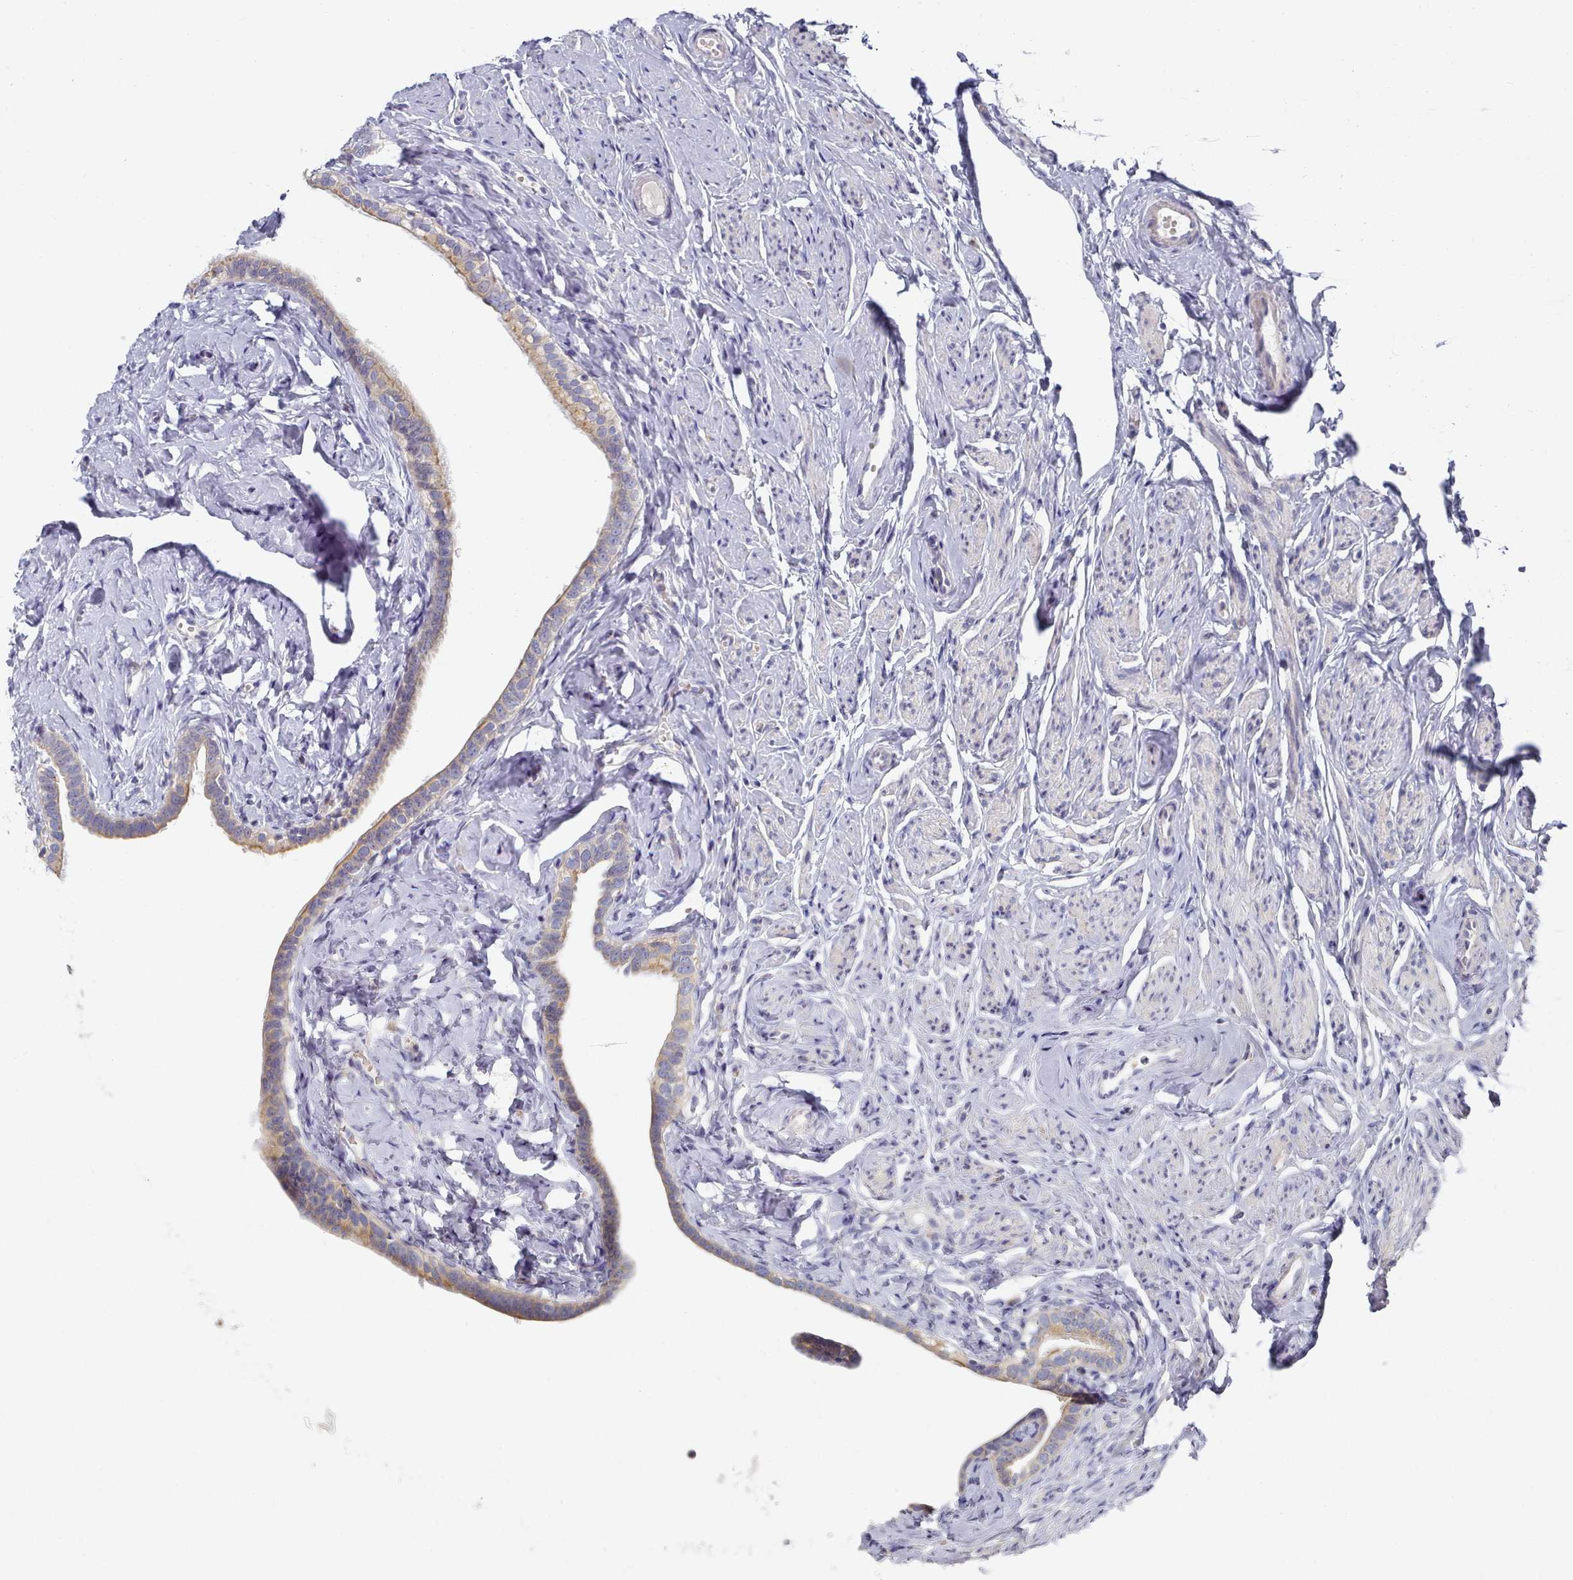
{"staining": {"intensity": "weak", "quantity": "25%-75%", "location": "cytoplasmic/membranous"}, "tissue": "fallopian tube", "cell_type": "Glandular cells", "image_type": "normal", "snomed": [{"axis": "morphology", "description": "Normal tissue, NOS"}, {"axis": "topography", "description": "Fallopian tube"}], "caption": "Immunohistochemical staining of benign human fallopian tube demonstrates 25%-75% levels of weak cytoplasmic/membranous protein positivity in about 25%-75% of glandular cells.", "gene": "TYW1B", "patient": {"sex": "female", "age": 66}}